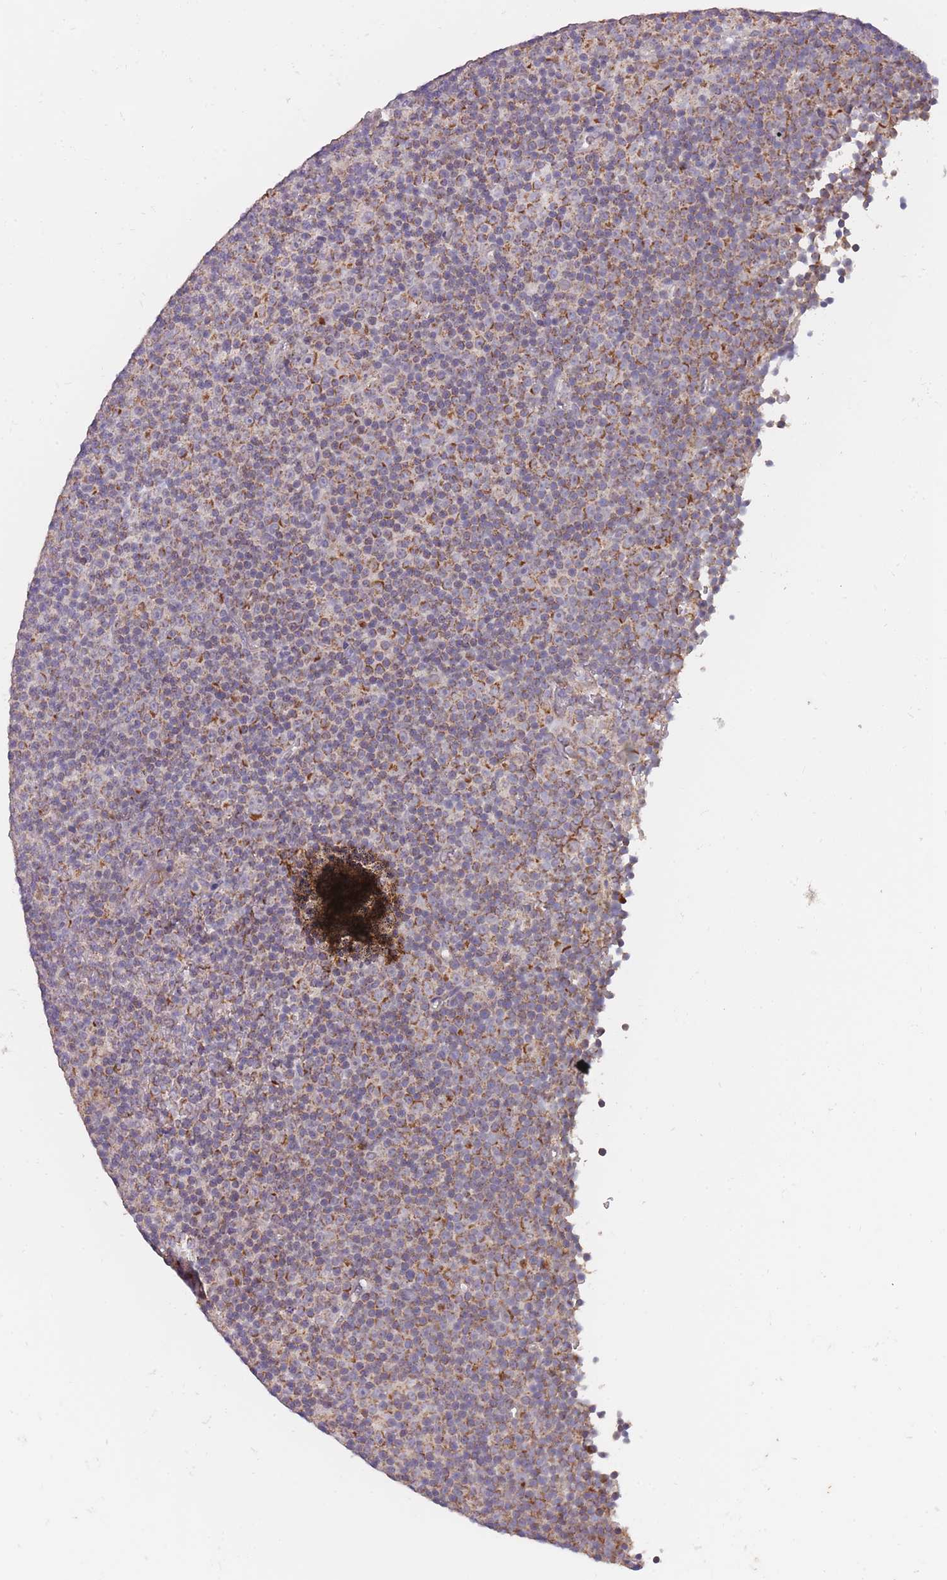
{"staining": {"intensity": "moderate", "quantity": "25%-75%", "location": "cytoplasmic/membranous"}, "tissue": "lymphoma", "cell_type": "Tumor cells", "image_type": "cancer", "snomed": [{"axis": "morphology", "description": "Malignant lymphoma, non-Hodgkin's type, Low grade"}, {"axis": "topography", "description": "Lymph node"}], "caption": "Low-grade malignant lymphoma, non-Hodgkin's type stained for a protein shows moderate cytoplasmic/membranous positivity in tumor cells.", "gene": "MRPS18C", "patient": {"sex": "female", "age": 67}}